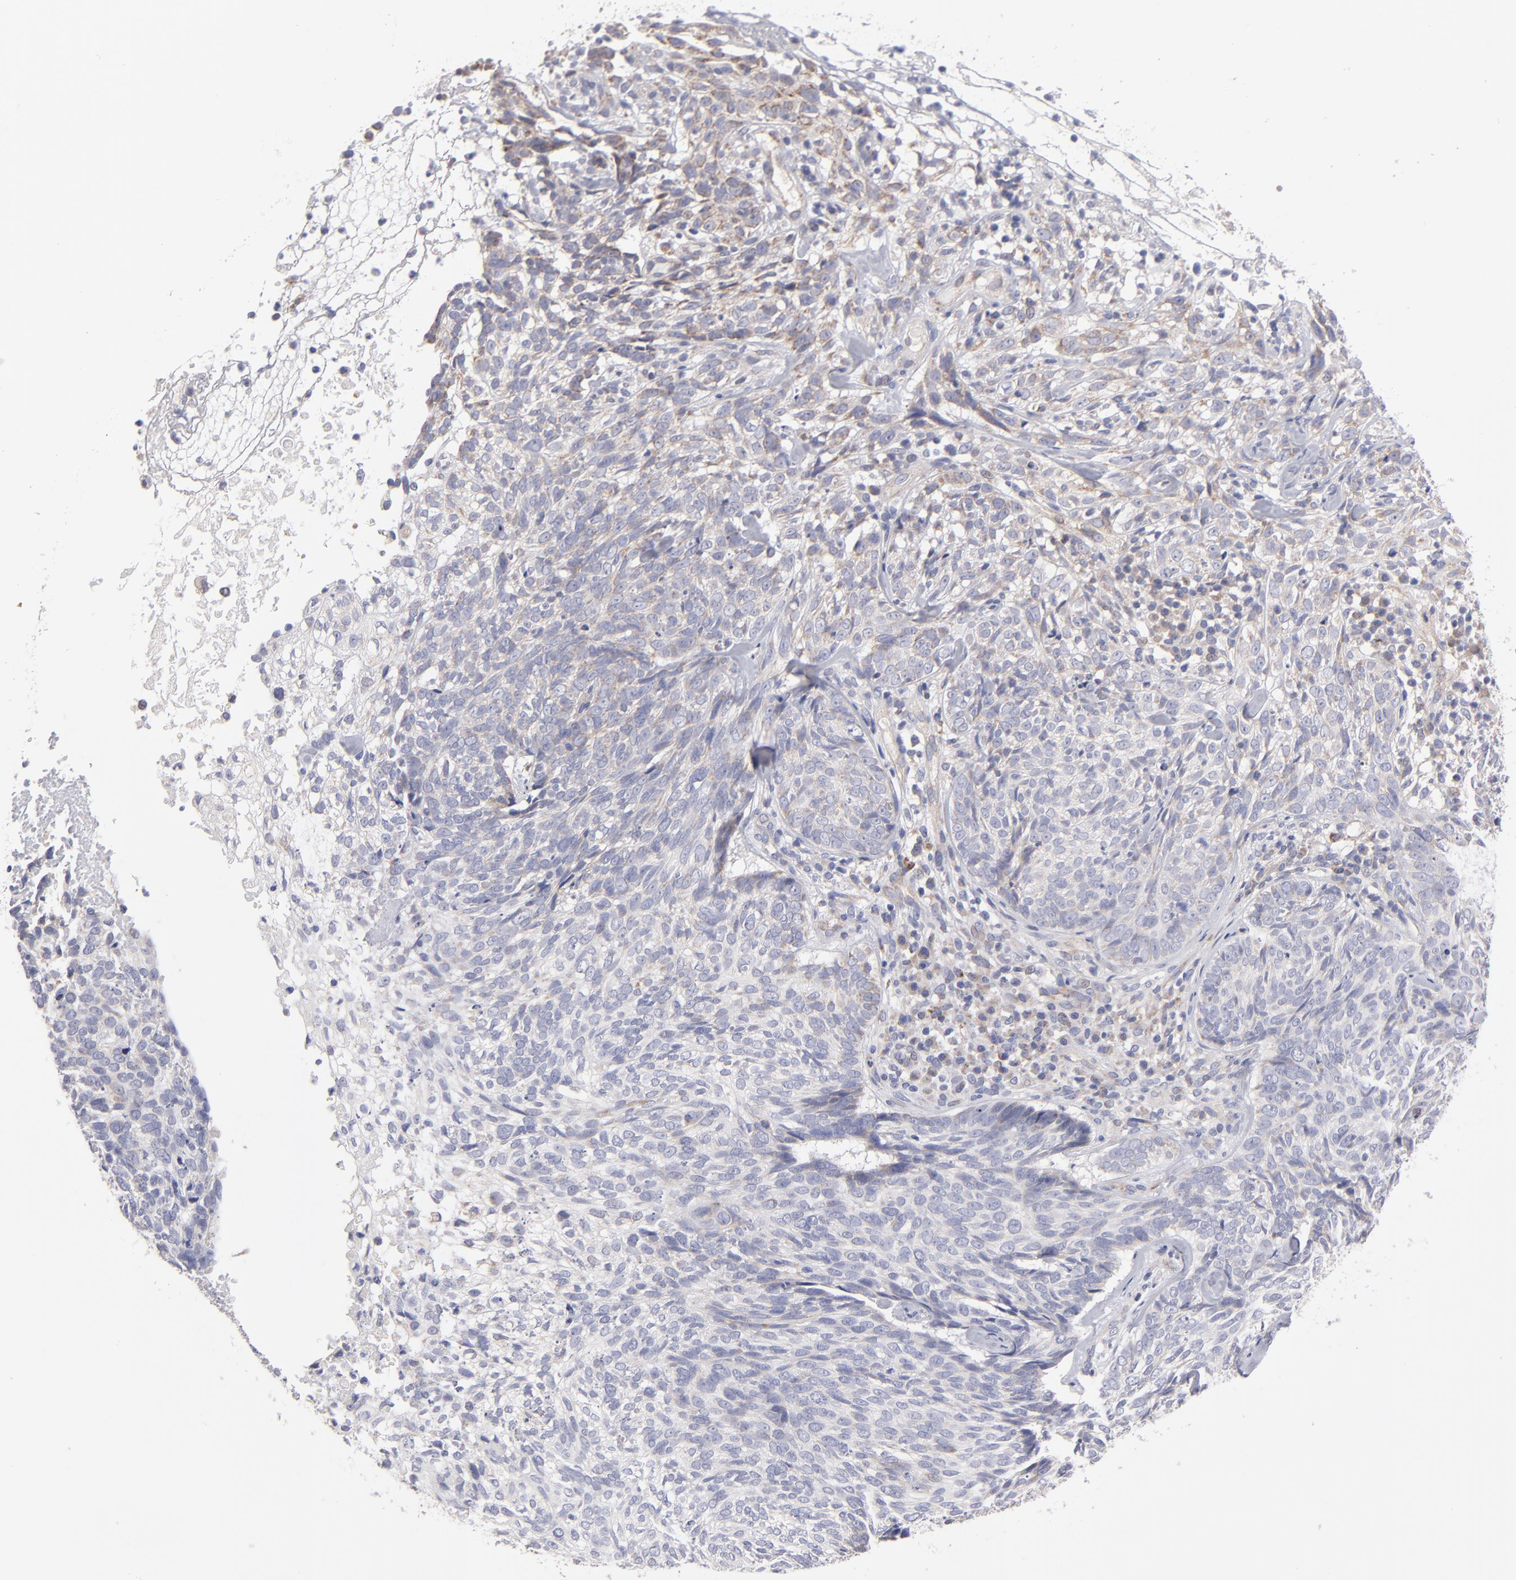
{"staining": {"intensity": "weak", "quantity": "25%-75%", "location": "cytoplasmic/membranous"}, "tissue": "skin cancer", "cell_type": "Tumor cells", "image_type": "cancer", "snomed": [{"axis": "morphology", "description": "Basal cell carcinoma"}, {"axis": "topography", "description": "Skin"}], "caption": "Protein staining of skin cancer tissue shows weak cytoplasmic/membranous positivity in approximately 25%-75% of tumor cells.", "gene": "HCCS", "patient": {"sex": "male", "age": 72}}